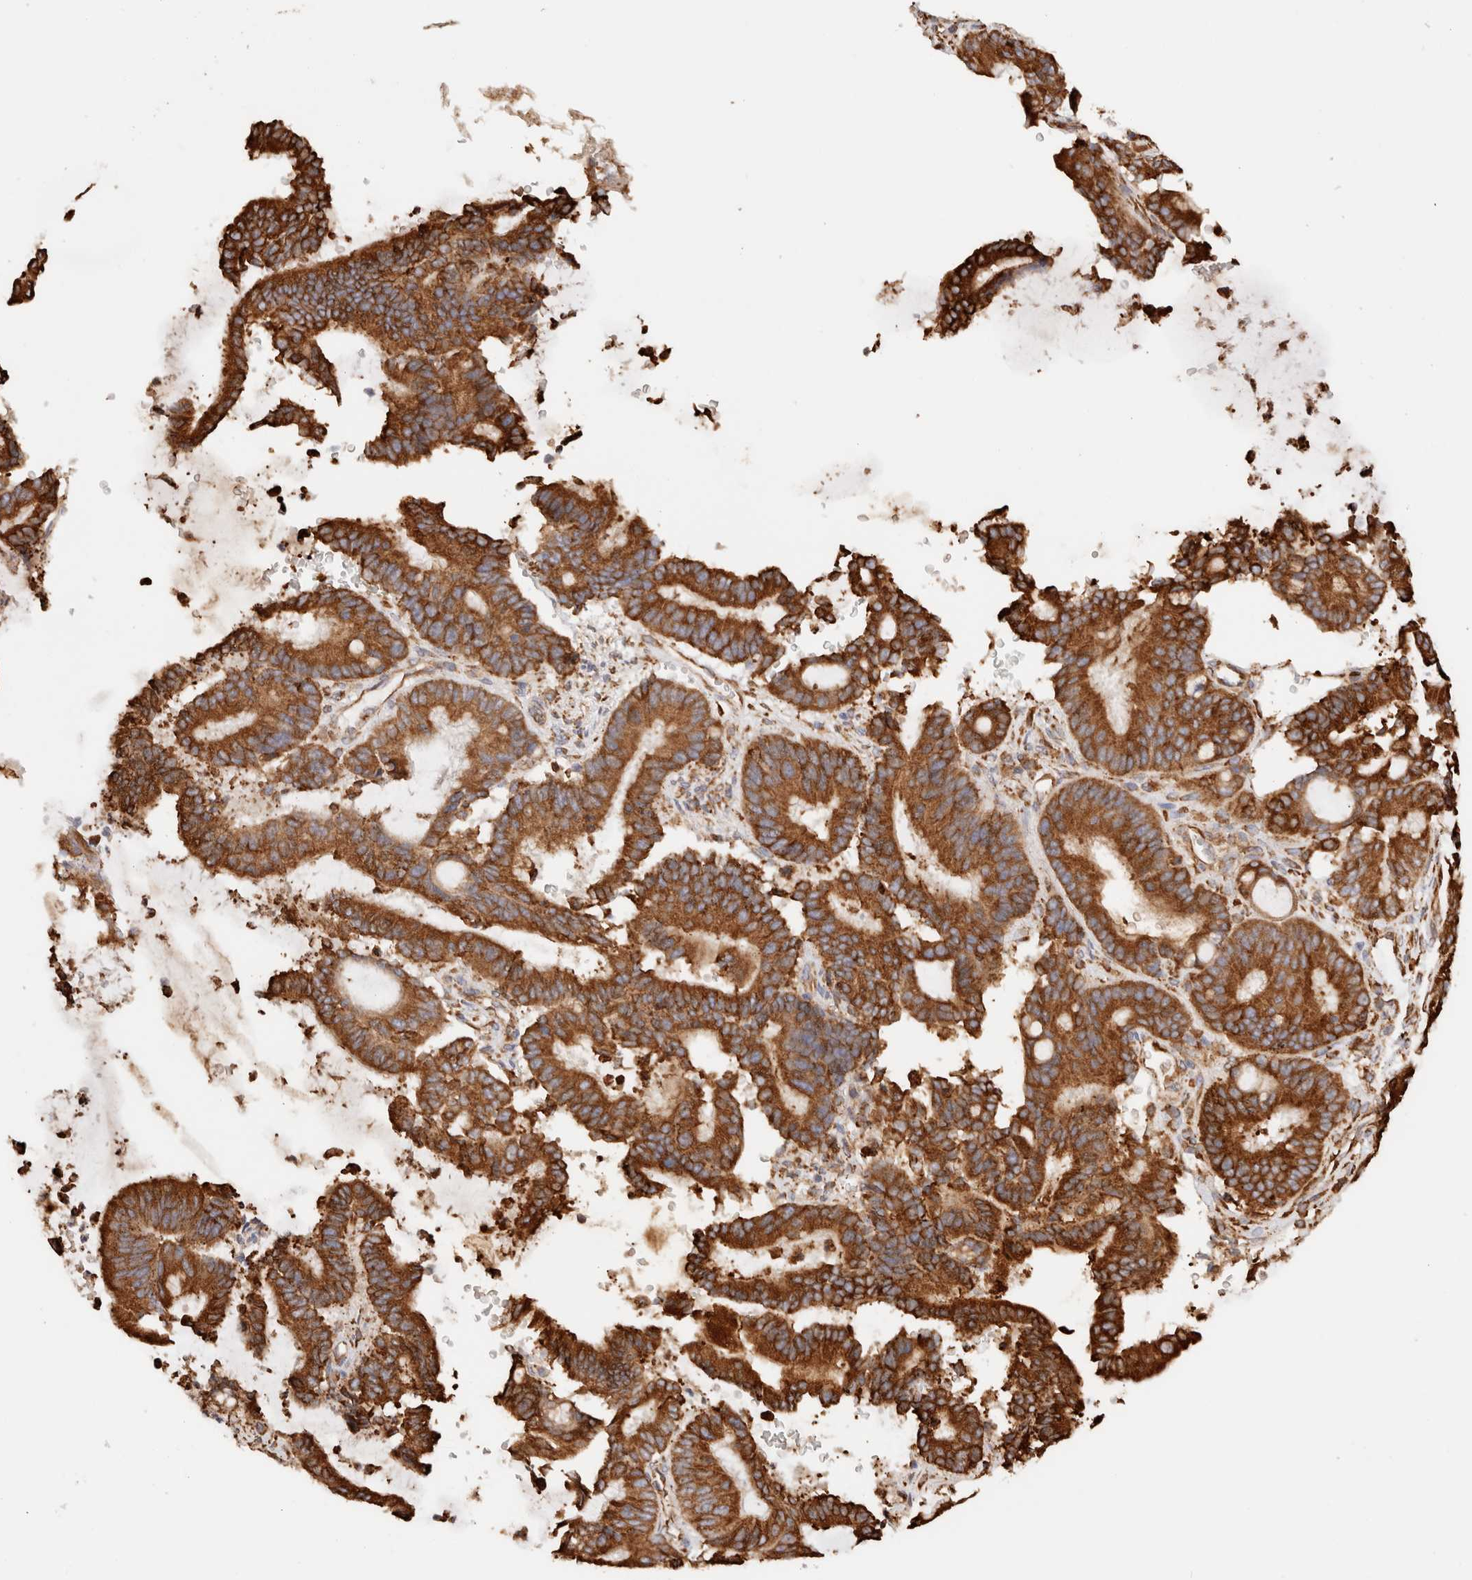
{"staining": {"intensity": "strong", "quantity": ">75%", "location": "cytoplasmic/membranous"}, "tissue": "liver cancer", "cell_type": "Tumor cells", "image_type": "cancer", "snomed": [{"axis": "morphology", "description": "Cholangiocarcinoma"}, {"axis": "topography", "description": "Liver"}], "caption": "Protein staining by IHC exhibits strong cytoplasmic/membranous staining in about >75% of tumor cells in liver cancer. (brown staining indicates protein expression, while blue staining denotes nuclei).", "gene": "FER", "patient": {"sex": "female", "age": 73}}